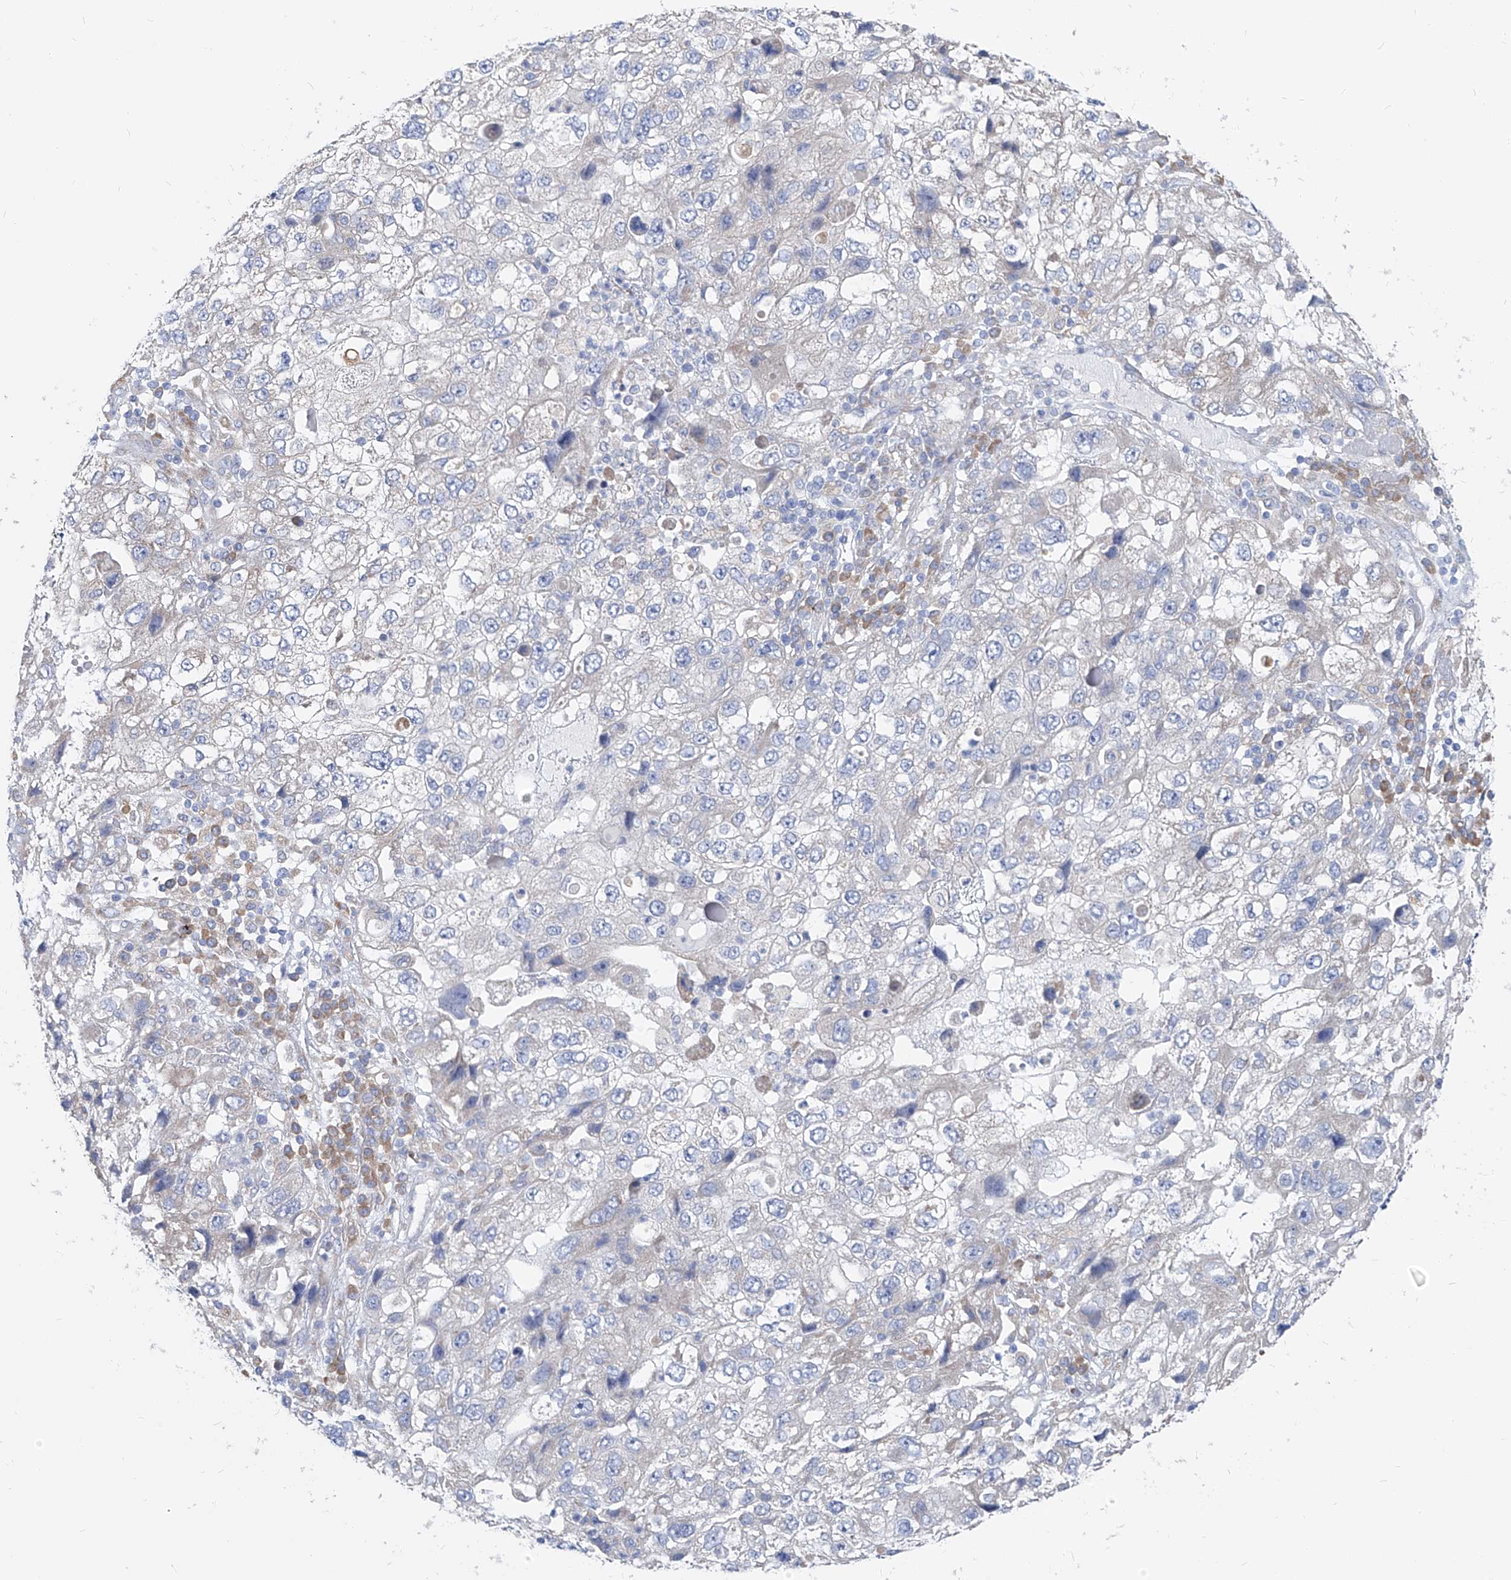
{"staining": {"intensity": "negative", "quantity": "none", "location": "none"}, "tissue": "endometrial cancer", "cell_type": "Tumor cells", "image_type": "cancer", "snomed": [{"axis": "morphology", "description": "Adenocarcinoma, NOS"}, {"axis": "topography", "description": "Endometrium"}], "caption": "Tumor cells are negative for protein expression in human adenocarcinoma (endometrial).", "gene": "UFL1", "patient": {"sex": "female", "age": 49}}